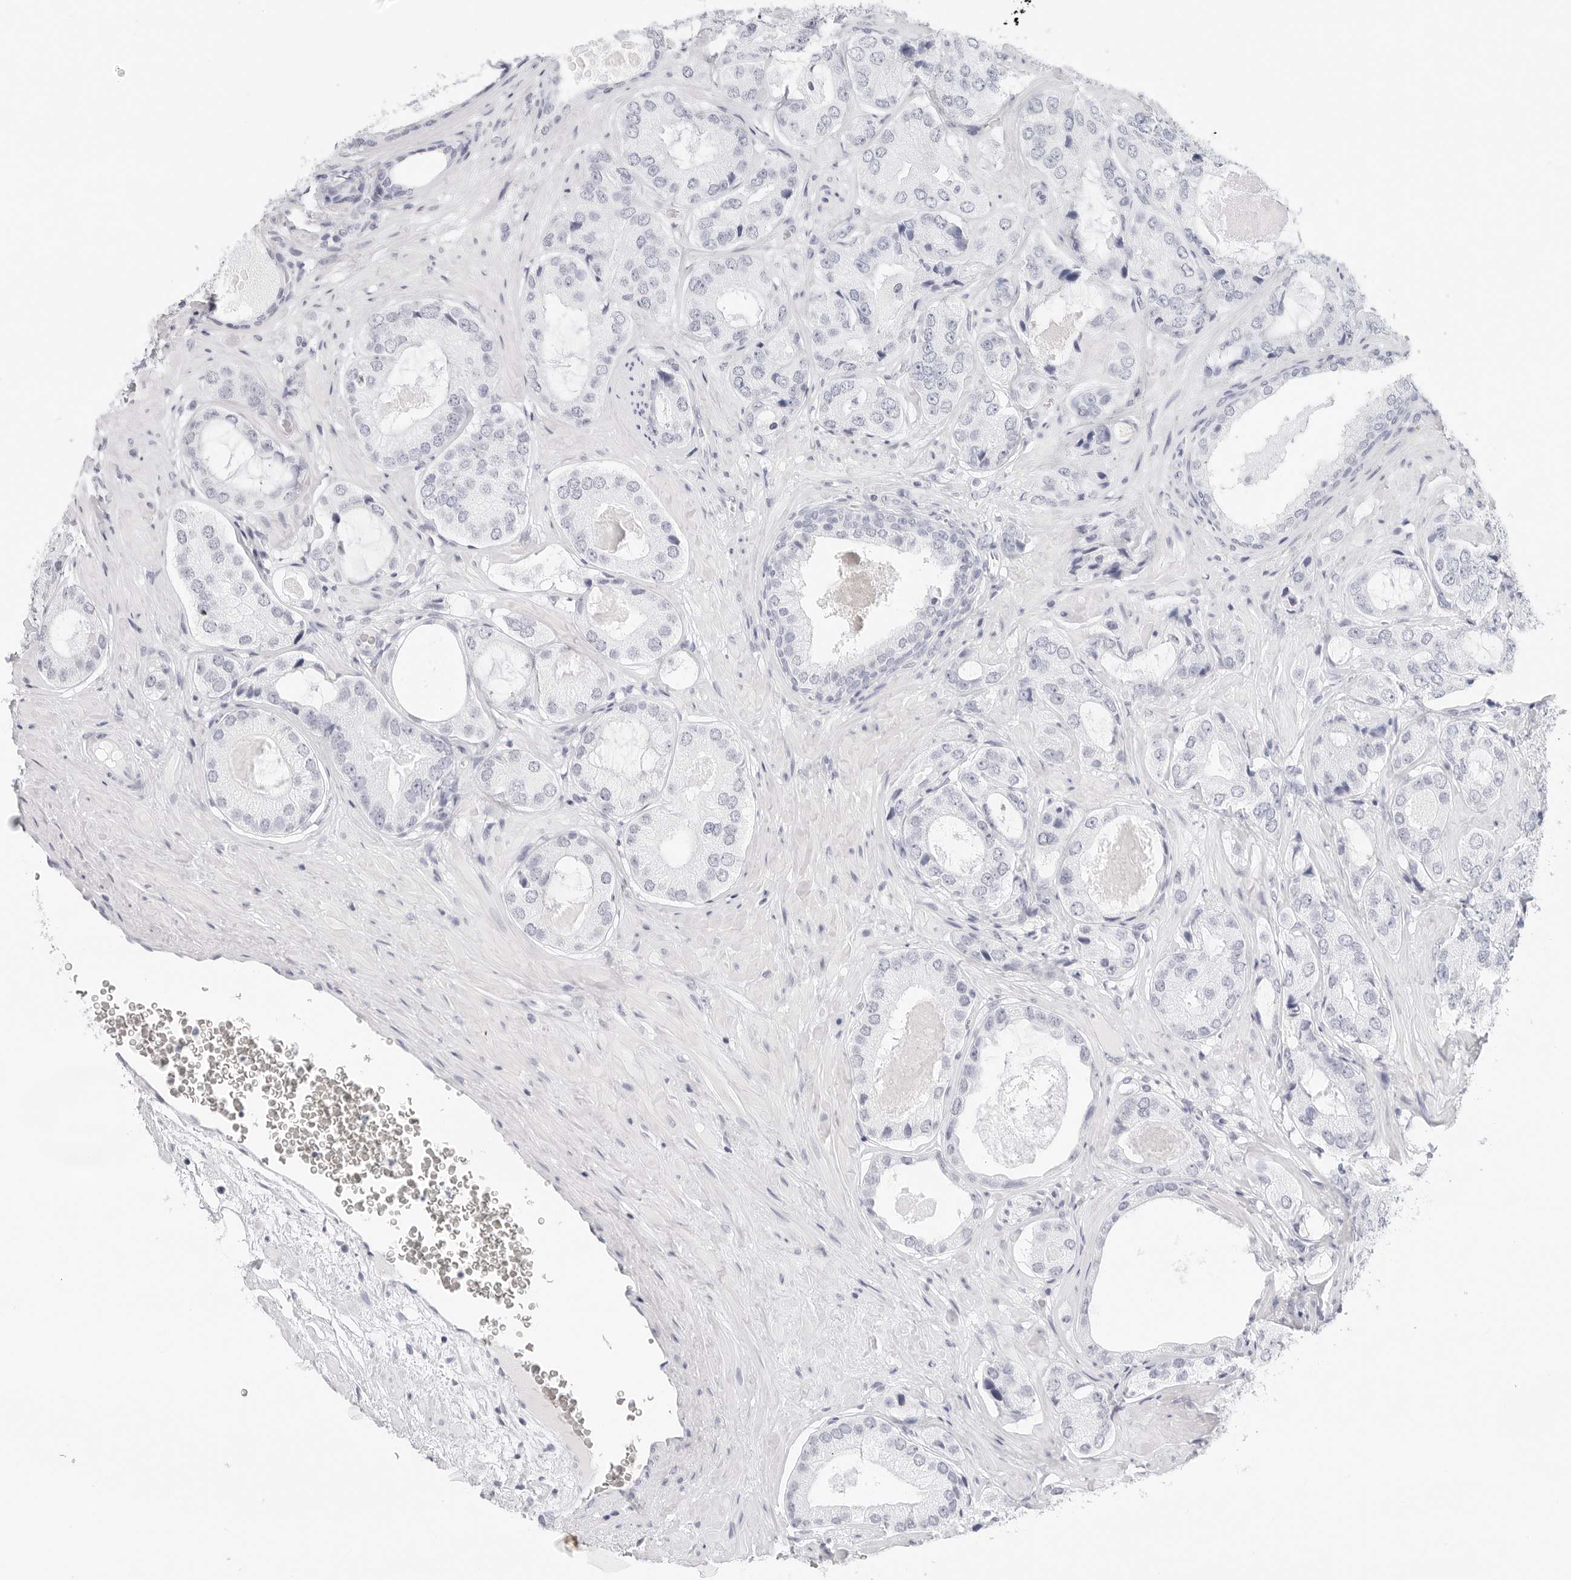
{"staining": {"intensity": "negative", "quantity": "none", "location": "none"}, "tissue": "prostate cancer", "cell_type": "Tumor cells", "image_type": "cancer", "snomed": [{"axis": "morphology", "description": "Adenocarcinoma, High grade"}, {"axis": "topography", "description": "Prostate"}], "caption": "Protein analysis of prostate cancer (adenocarcinoma (high-grade)) shows no significant staining in tumor cells.", "gene": "TFF2", "patient": {"sex": "male", "age": 59}}